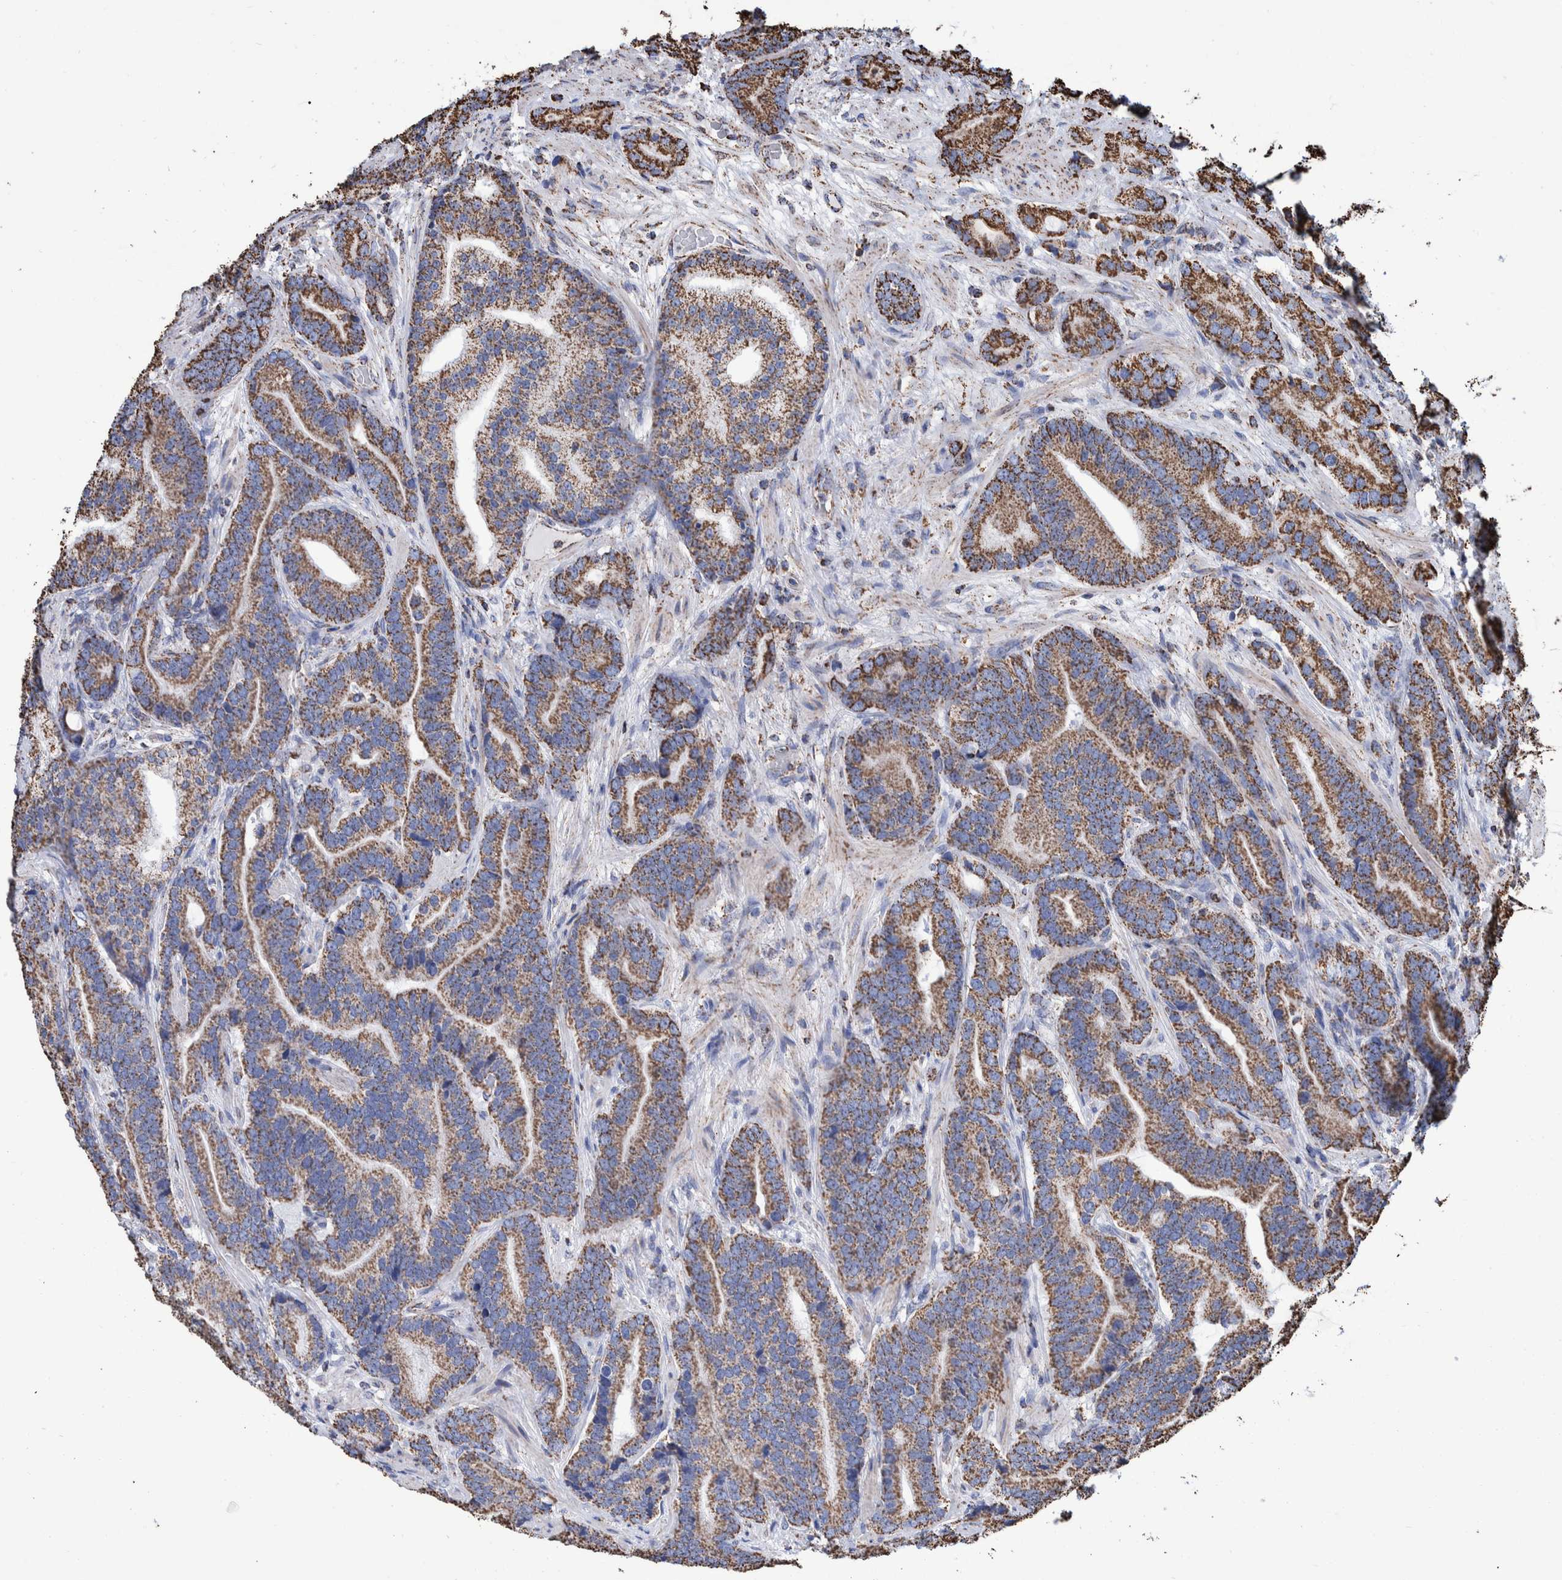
{"staining": {"intensity": "moderate", "quantity": ">75%", "location": "cytoplasmic/membranous"}, "tissue": "prostate cancer", "cell_type": "Tumor cells", "image_type": "cancer", "snomed": [{"axis": "morphology", "description": "Adenocarcinoma, High grade"}, {"axis": "topography", "description": "Prostate"}], "caption": "Moderate cytoplasmic/membranous protein expression is present in about >75% of tumor cells in prostate high-grade adenocarcinoma.", "gene": "VPS26C", "patient": {"sex": "male", "age": 55}}